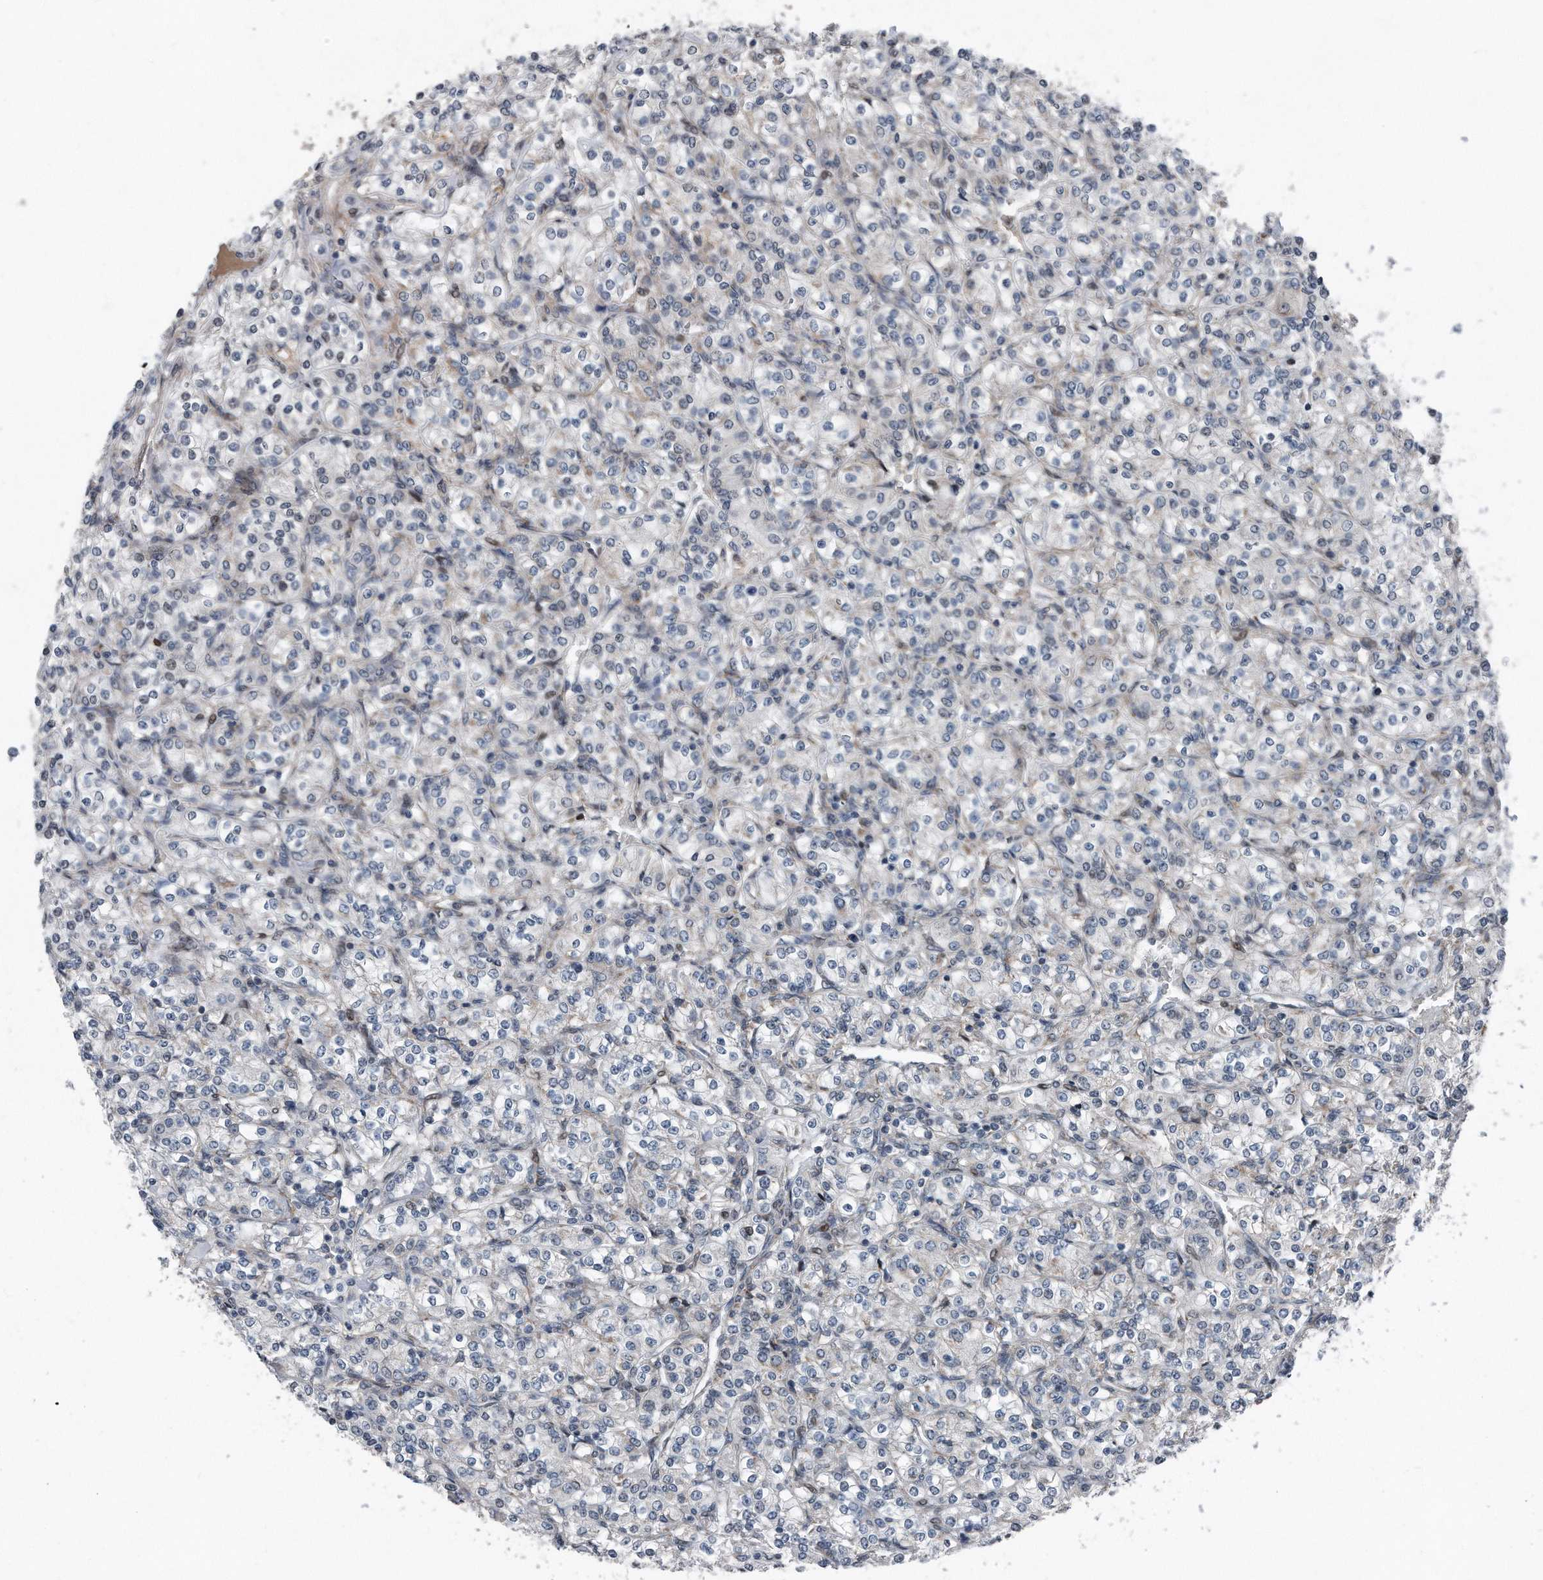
{"staining": {"intensity": "negative", "quantity": "none", "location": "none"}, "tissue": "renal cancer", "cell_type": "Tumor cells", "image_type": "cancer", "snomed": [{"axis": "morphology", "description": "Adenocarcinoma, NOS"}, {"axis": "topography", "description": "Kidney"}], "caption": "Immunohistochemistry (IHC) histopathology image of neoplastic tissue: human renal cancer (adenocarcinoma) stained with DAB (3,3'-diaminobenzidine) displays no significant protein positivity in tumor cells.", "gene": "DST", "patient": {"sex": "male", "age": 77}}